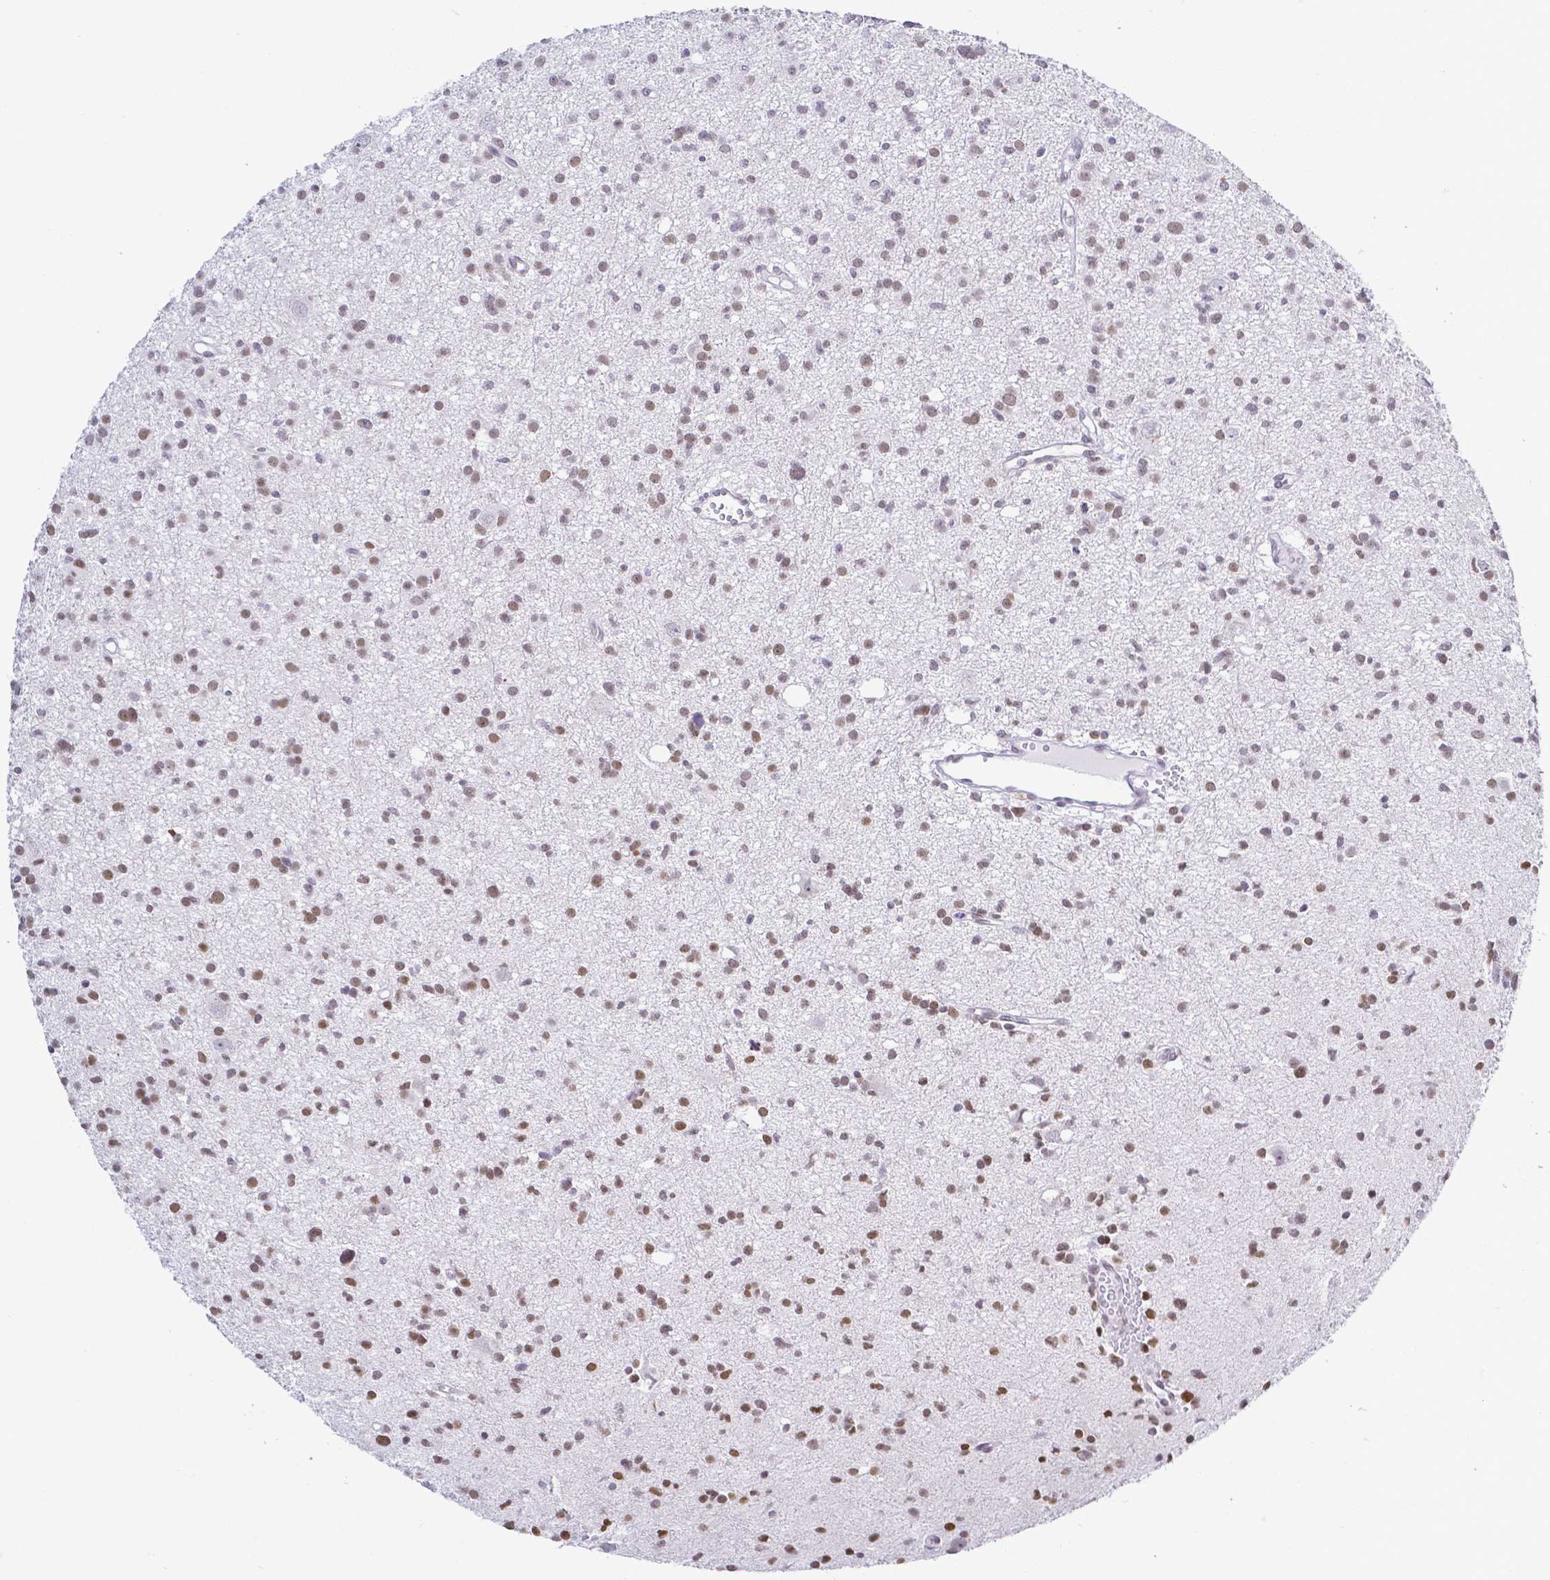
{"staining": {"intensity": "moderate", "quantity": "25%-75%", "location": "nuclear"}, "tissue": "glioma", "cell_type": "Tumor cells", "image_type": "cancer", "snomed": [{"axis": "morphology", "description": "Glioma, malignant, High grade"}, {"axis": "topography", "description": "Brain"}], "caption": "Immunohistochemistry of malignant glioma (high-grade) shows medium levels of moderate nuclear staining in approximately 25%-75% of tumor cells.", "gene": "FAM83G", "patient": {"sex": "male", "age": 23}}